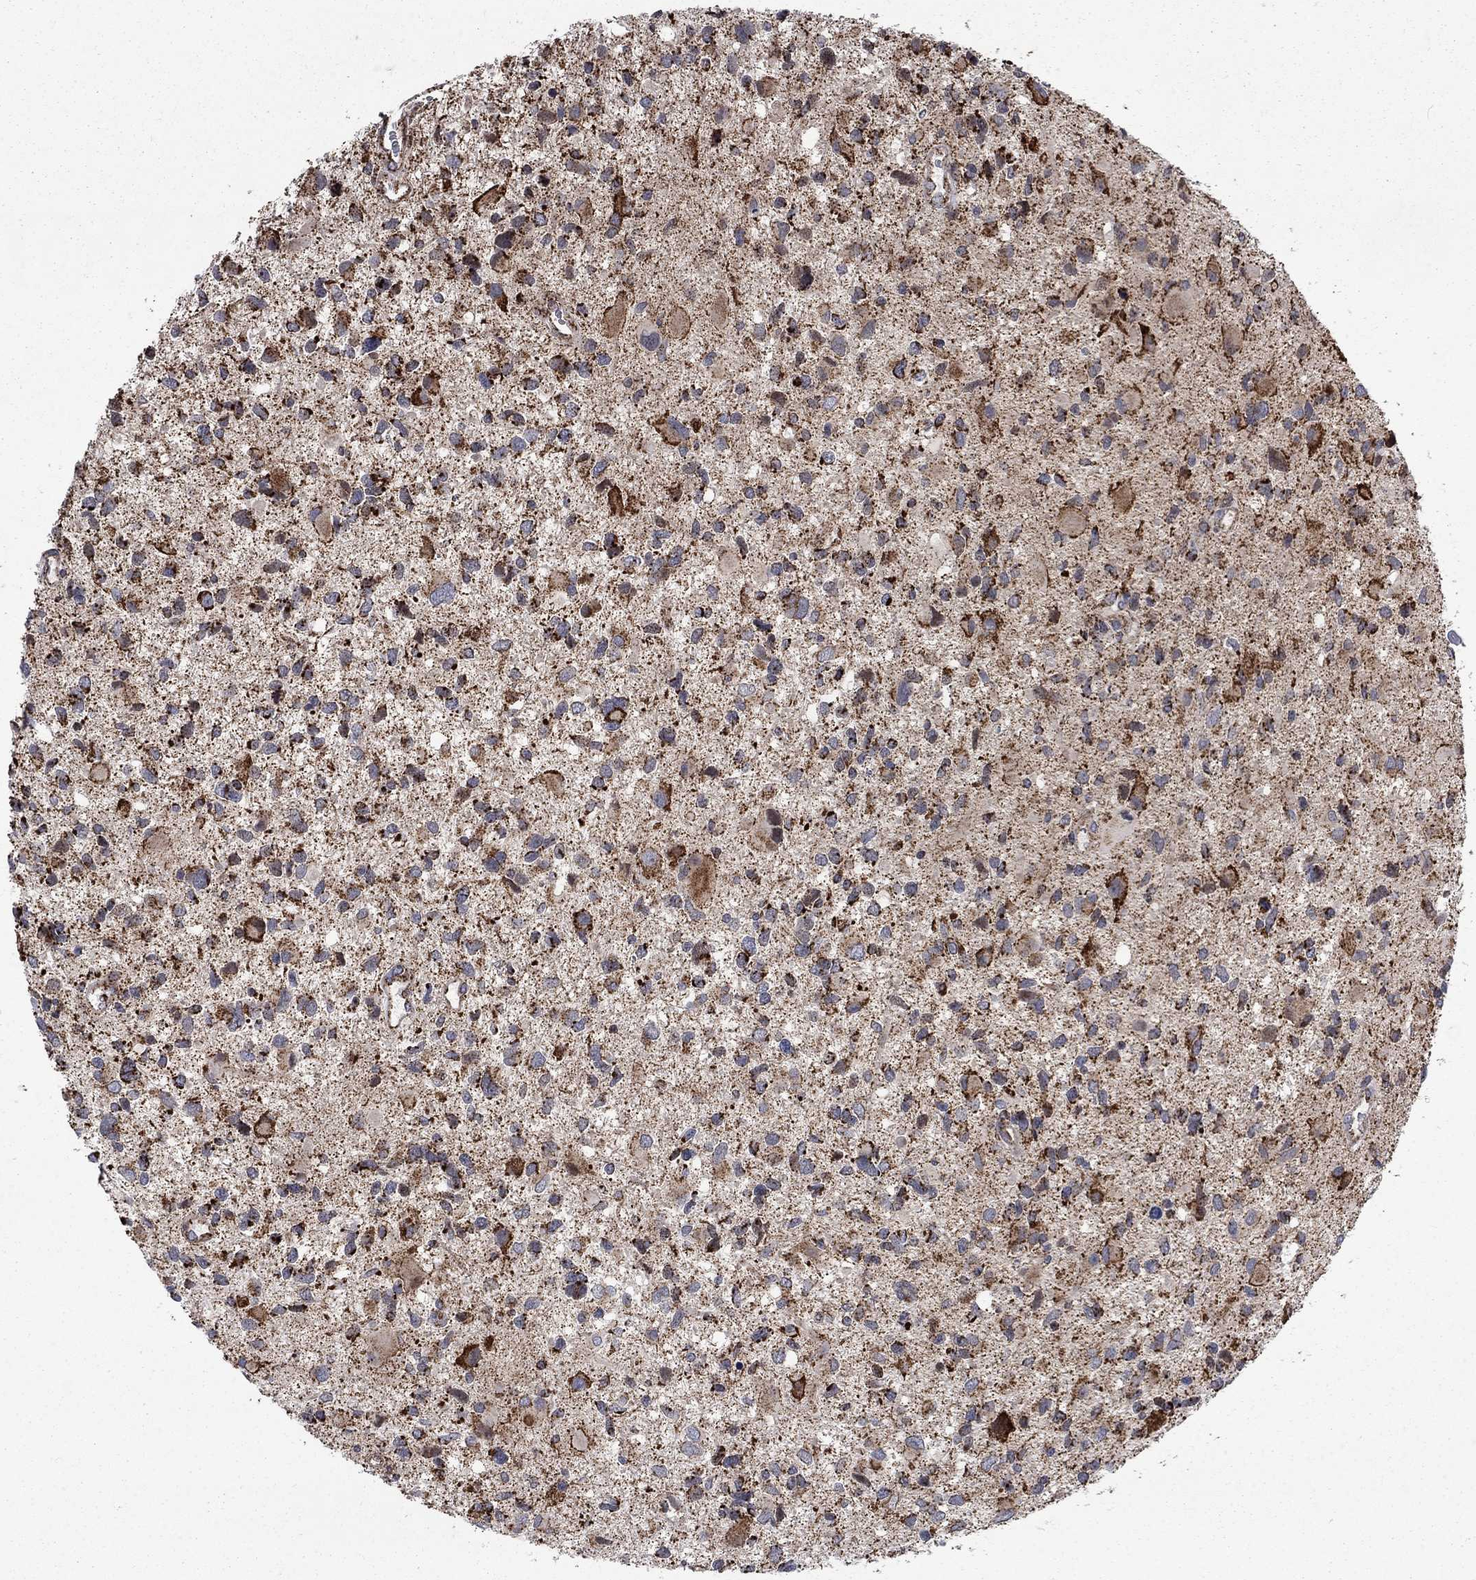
{"staining": {"intensity": "strong", "quantity": "25%-75%", "location": "cytoplasmic/membranous"}, "tissue": "glioma", "cell_type": "Tumor cells", "image_type": "cancer", "snomed": [{"axis": "morphology", "description": "Glioma, malignant, Low grade"}, {"axis": "topography", "description": "Brain"}], "caption": "Immunohistochemistry (IHC) micrograph of neoplastic tissue: human glioma stained using IHC reveals high levels of strong protein expression localized specifically in the cytoplasmic/membranous of tumor cells, appearing as a cytoplasmic/membranous brown color.", "gene": "MOAP1", "patient": {"sex": "female", "age": 32}}